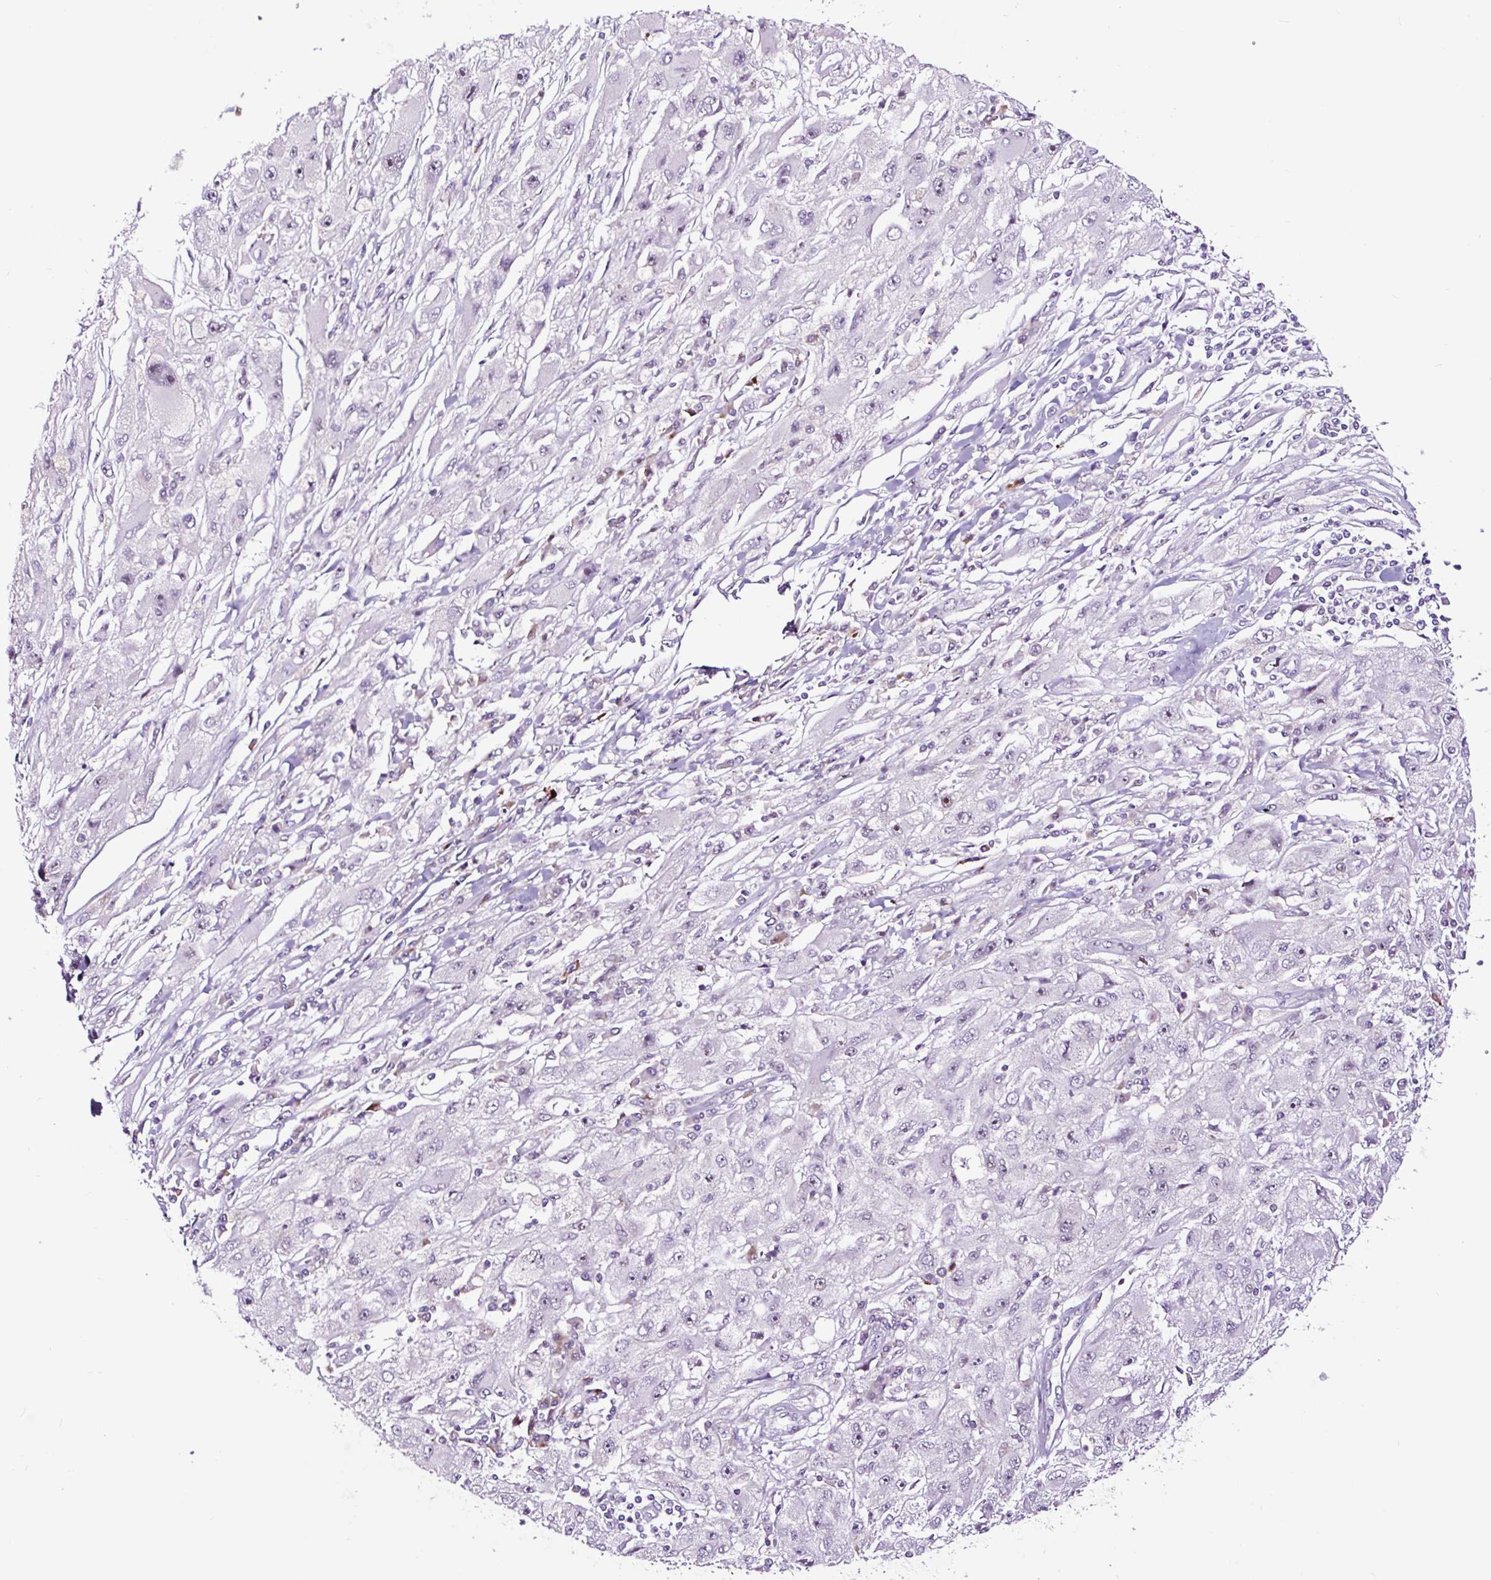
{"staining": {"intensity": "weak", "quantity": "<25%", "location": "nuclear"}, "tissue": "melanoma", "cell_type": "Tumor cells", "image_type": "cancer", "snomed": [{"axis": "morphology", "description": "Malignant melanoma, Metastatic site"}, {"axis": "topography", "description": "Skin"}], "caption": "This is a photomicrograph of immunohistochemistry staining of melanoma, which shows no expression in tumor cells.", "gene": "NOM1", "patient": {"sex": "male", "age": 53}}